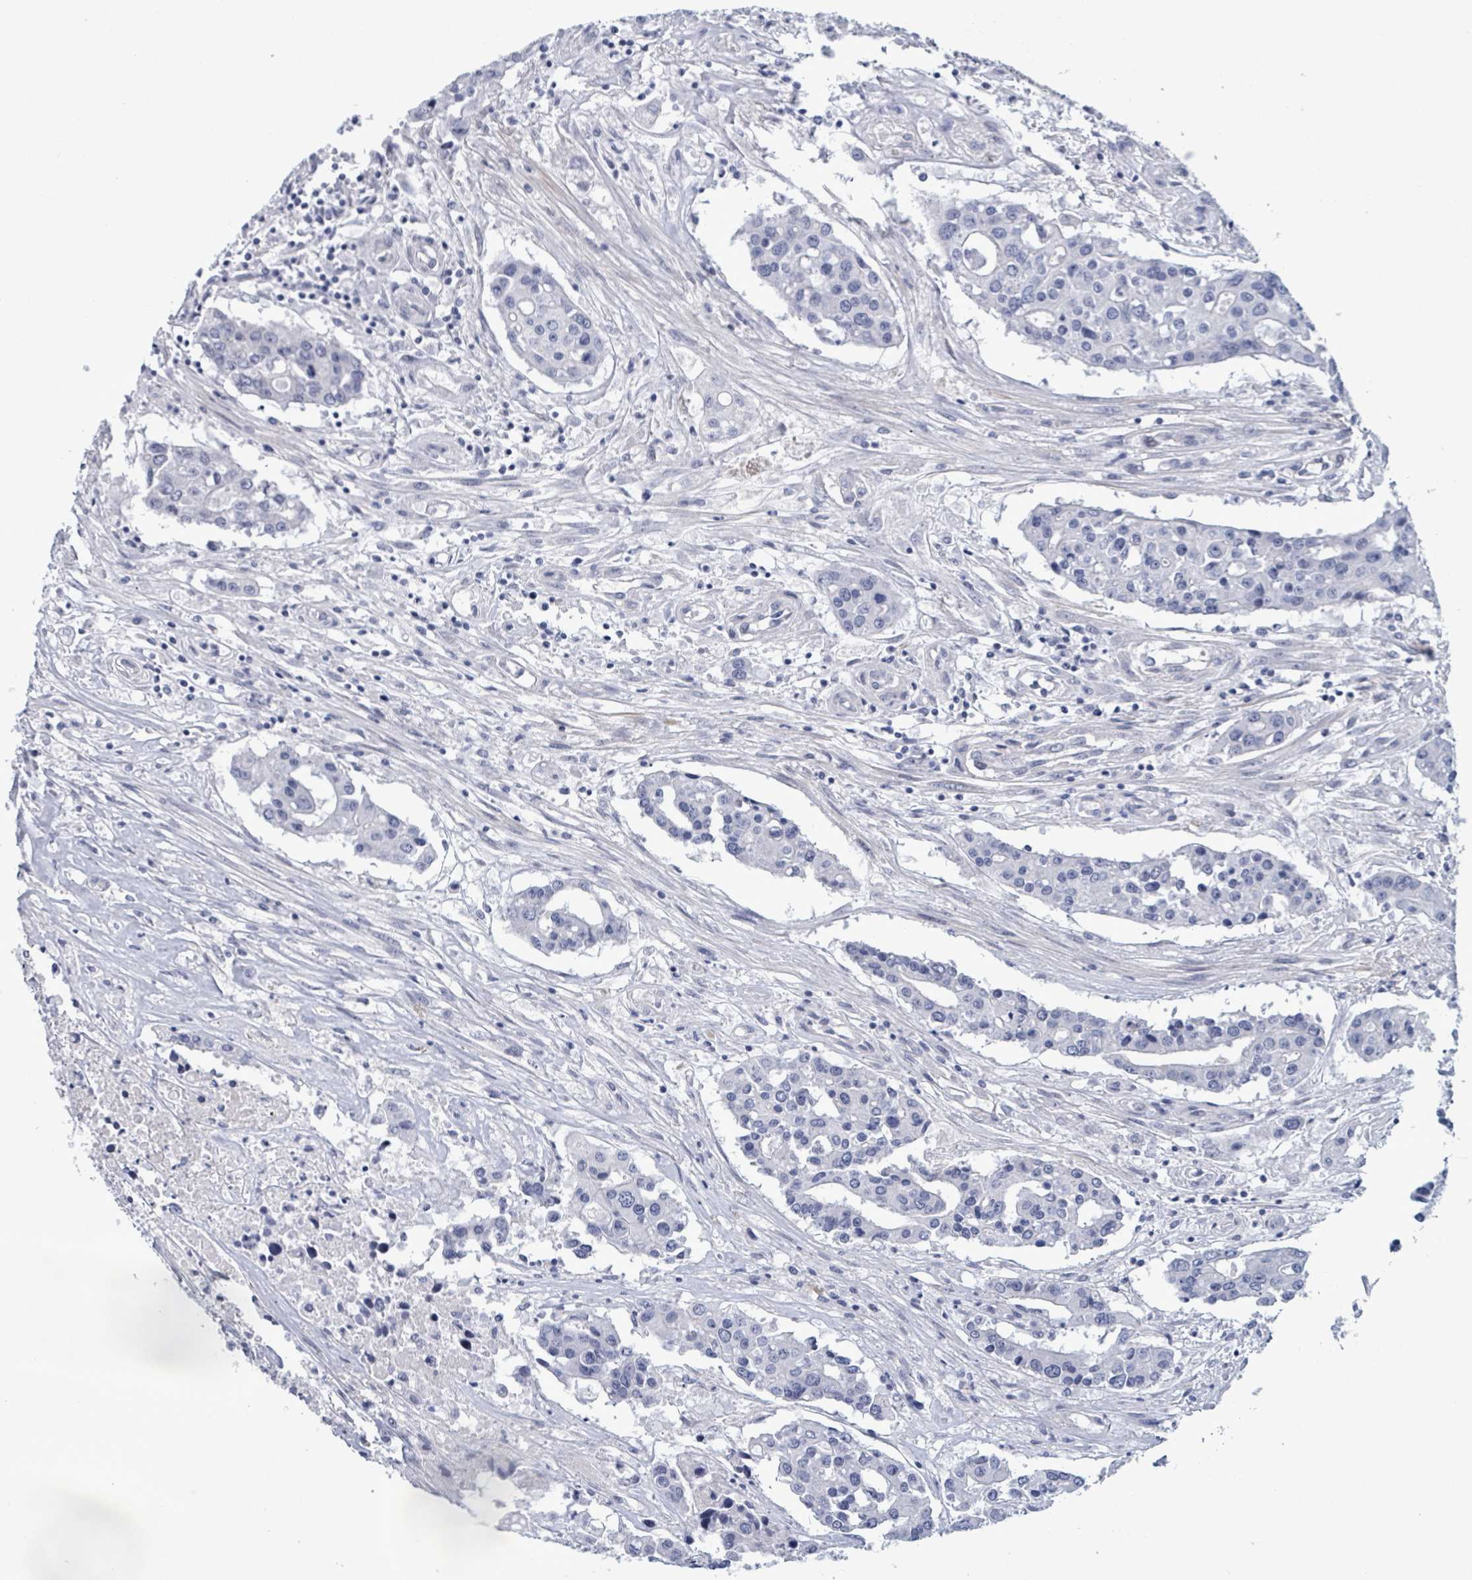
{"staining": {"intensity": "negative", "quantity": "none", "location": "none"}, "tissue": "colorectal cancer", "cell_type": "Tumor cells", "image_type": "cancer", "snomed": [{"axis": "morphology", "description": "Adenocarcinoma, NOS"}, {"axis": "topography", "description": "Colon"}], "caption": "Human colorectal cancer (adenocarcinoma) stained for a protein using IHC displays no expression in tumor cells.", "gene": "ZNF771", "patient": {"sex": "male", "age": 77}}